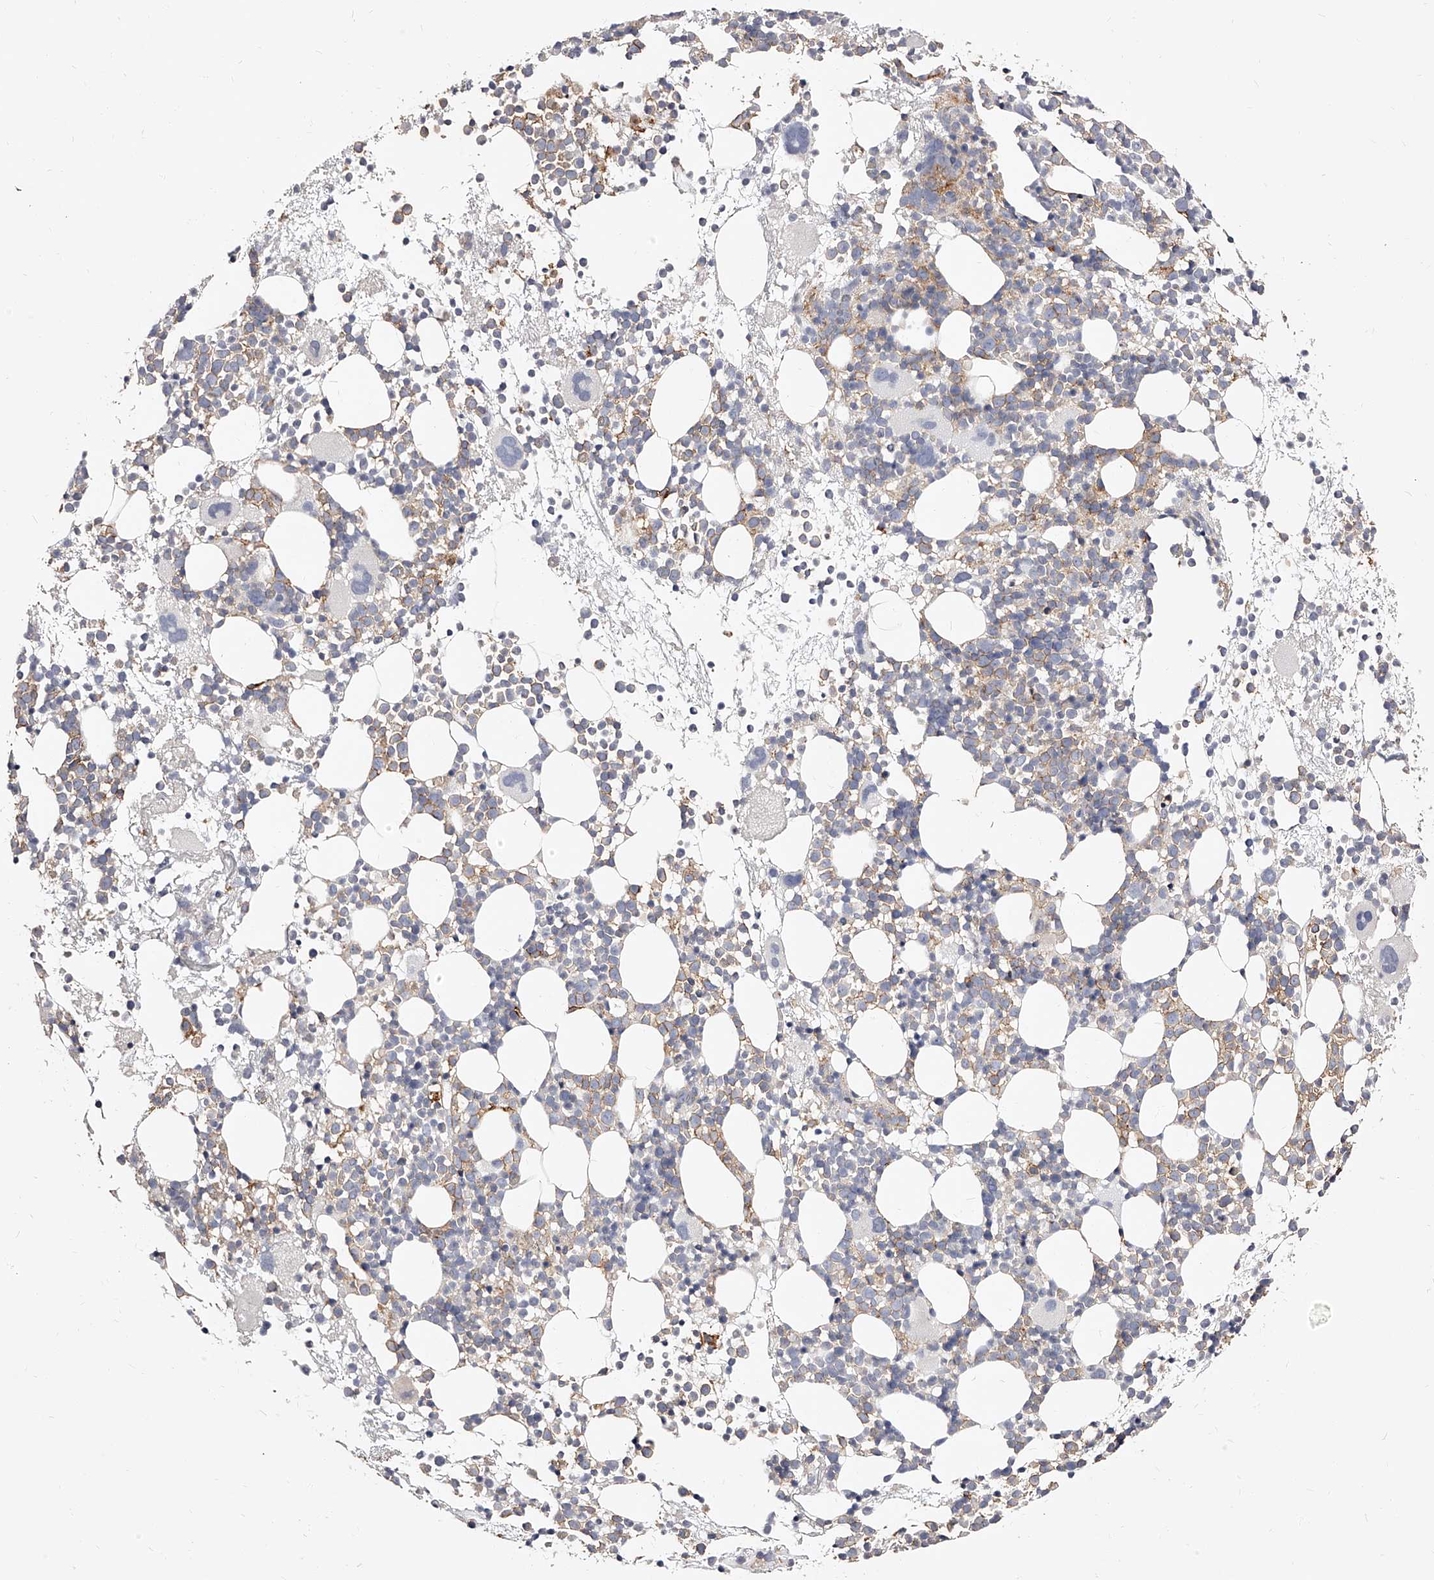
{"staining": {"intensity": "weak", "quantity": "<25%", "location": "cytoplasmic/membranous"}, "tissue": "bone marrow", "cell_type": "Hematopoietic cells", "image_type": "normal", "snomed": [{"axis": "morphology", "description": "Normal tissue, NOS"}, {"axis": "topography", "description": "Bone marrow"}], "caption": "Immunohistochemical staining of normal human bone marrow exhibits no significant expression in hematopoietic cells.", "gene": "CD82", "patient": {"sex": "female", "age": 57}}